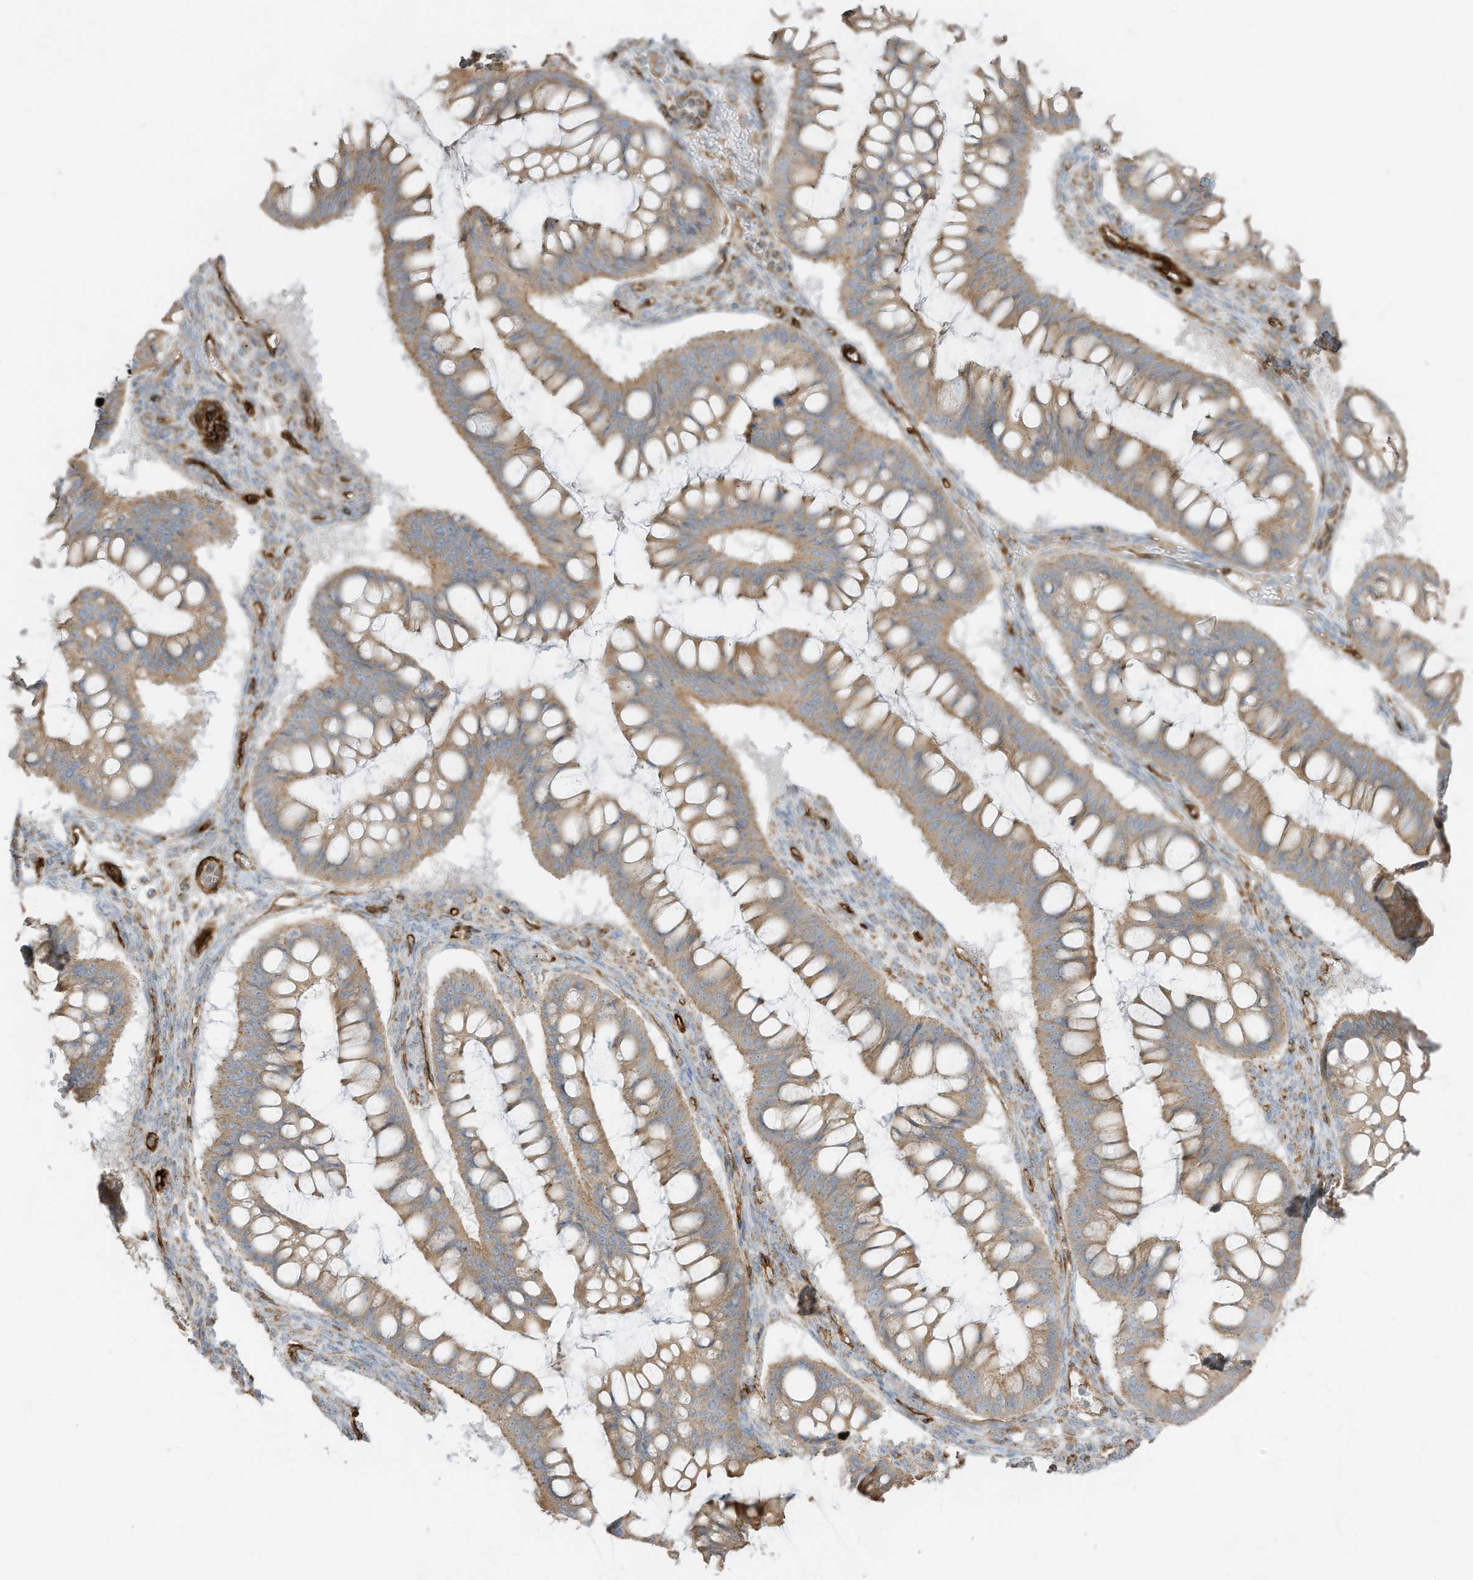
{"staining": {"intensity": "moderate", "quantity": ">75%", "location": "cytoplasmic/membranous"}, "tissue": "ovarian cancer", "cell_type": "Tumor cells", "image_type": "cancer", "snomed": [{"axis": "morphology", "description": "Cystadenocarcinoma, mucinous, NOS"}, {"axis": "topography", "description": "Ovary"}], "caption": "Protein expression analysis of ovarian mucinous cystadenocarcinoma exhibits moderate cytoplasmic/membranous staining in about >75% of tumor cells.", "gene": "ABCB7", "patient": {"sex": "female", "age": 73}}